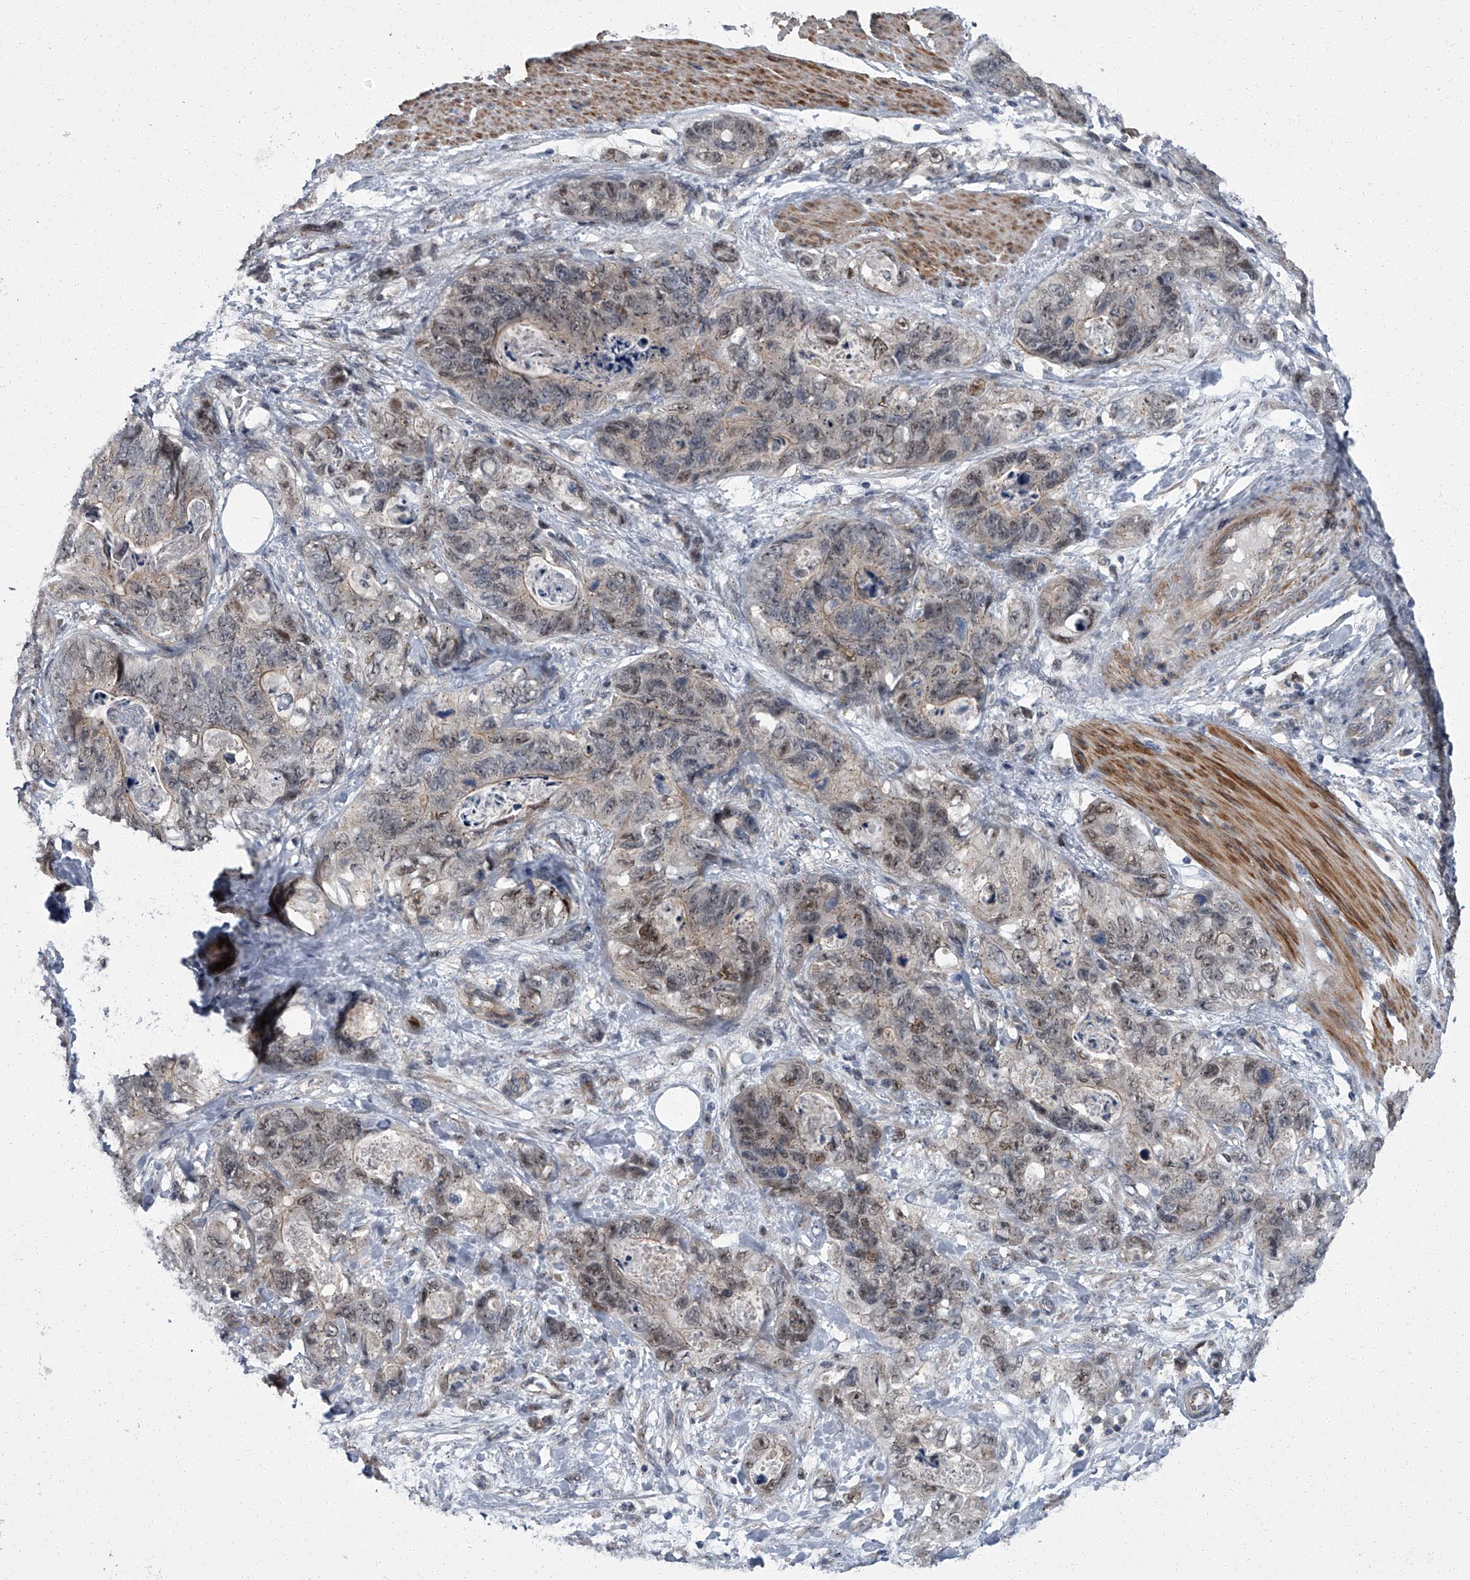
{"staining": {"intensity": "weak", "quantity": "25%-75%", "location": "nuclear"}, "tissue": "stomach cancer", "cell_type": "Tumor cells", "image_type": "cancer", "snomed": [{"axis": "morphology", "description": "Normal tissue, NOS"}, {"axis": "morphology", "description": "Adenocarcinoma, NOS"}, {"axis": "topography", "description": "Stomach"}], "caption": "This is a photomicrograph of immunohistochemistry (IHC) staining of stomach cancer (adenocarcinoma), which shows weak staining in the nuclear of tumor cells.", "gene": "ZNF274", "patient": {"sex": "female", "age": 89}}